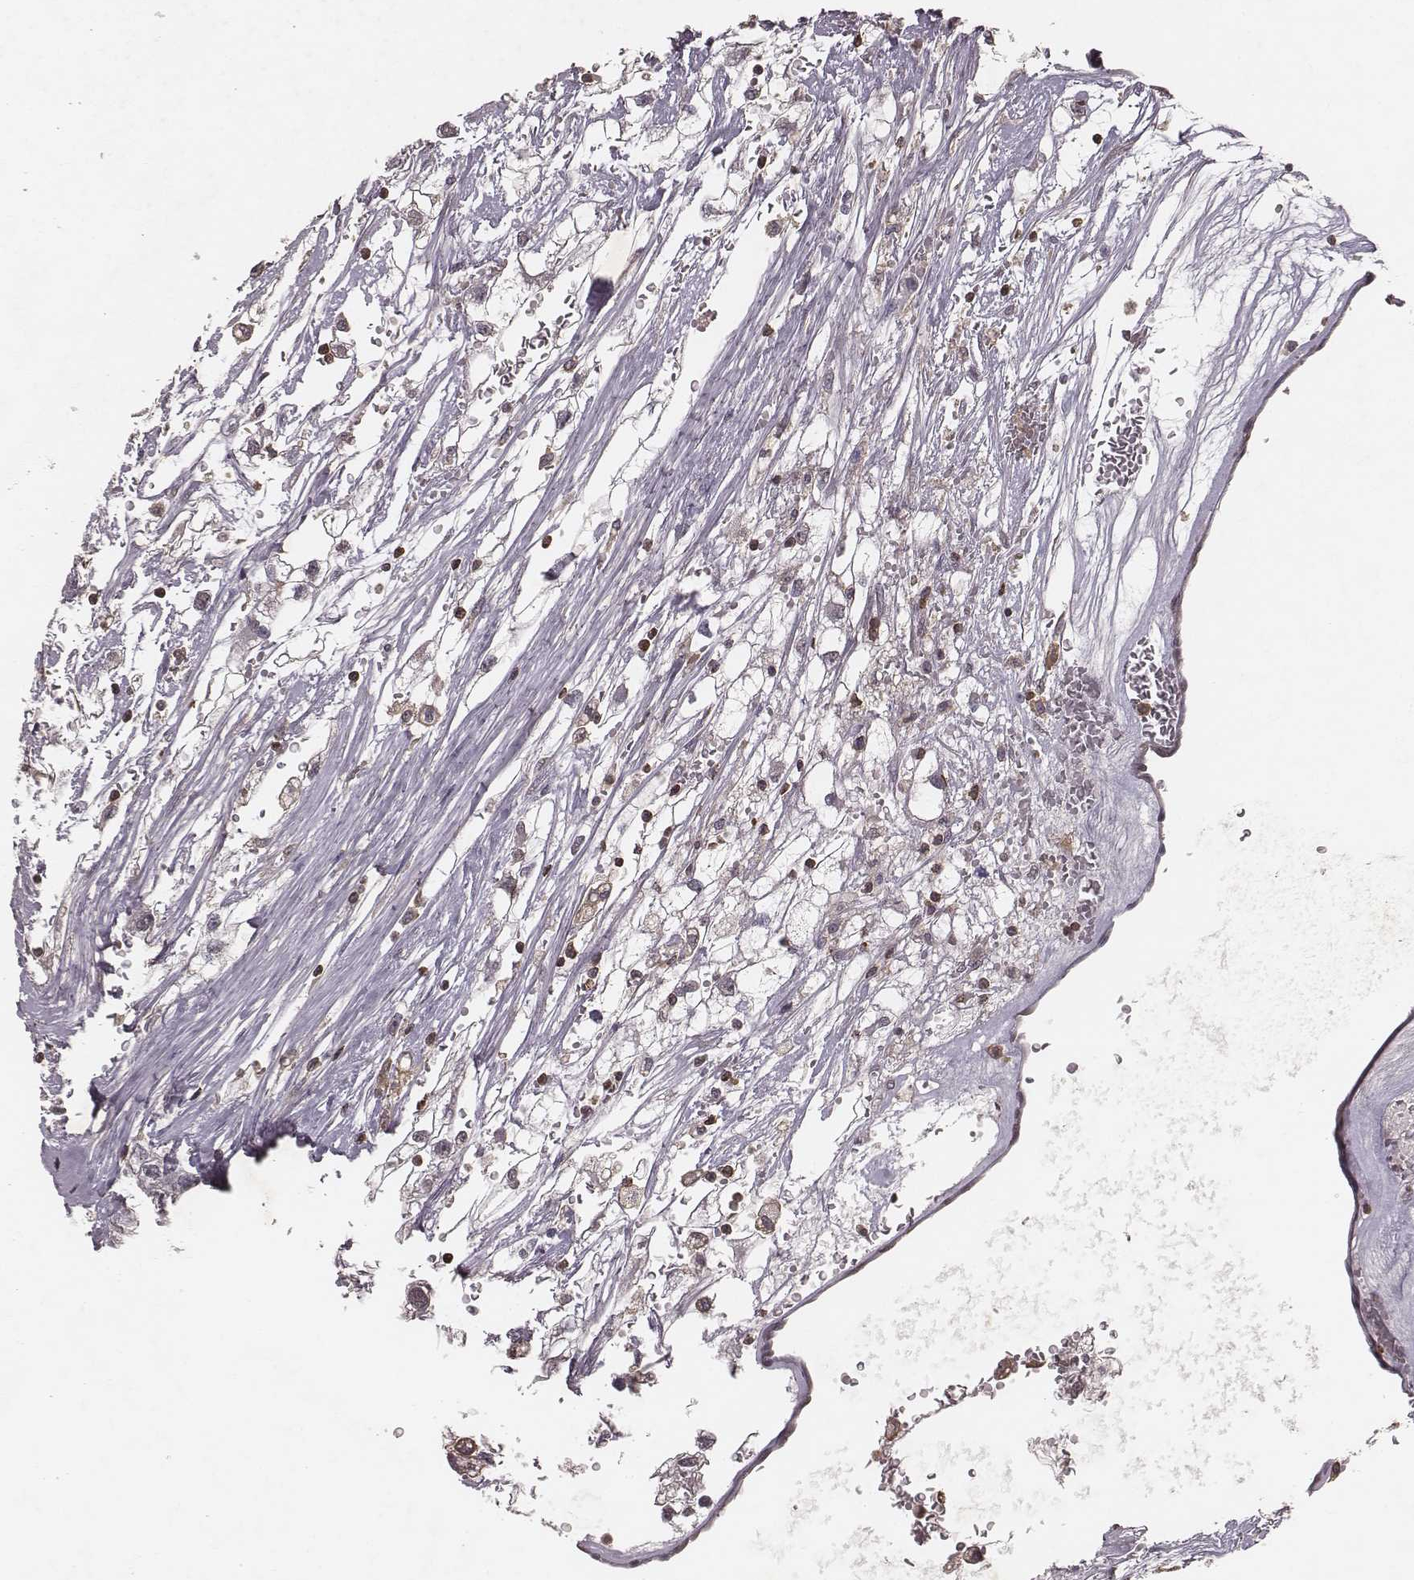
{"staining": {"intensity": "negative", "quantity": "none", "location": "none"}, "tissue": "renal cancer", "cell_type": "Tumor cells", "image_type": "cancer", "snomed": [{"axis": "morphology", "description": "Adenocarcinoma, NOS"}, {"axis": "topography", "description": "Kidney"}], "caption": "Immunohistochemistry micrograph of renal cancer (adenocarcinoma) stained for a protein (brown), which shows no positivity in tumor cells. (Brightfield microscopy of DAB IHC at high magnification).", "gene": "PILRA", "patient": {"sex": "male", "age": 59}}